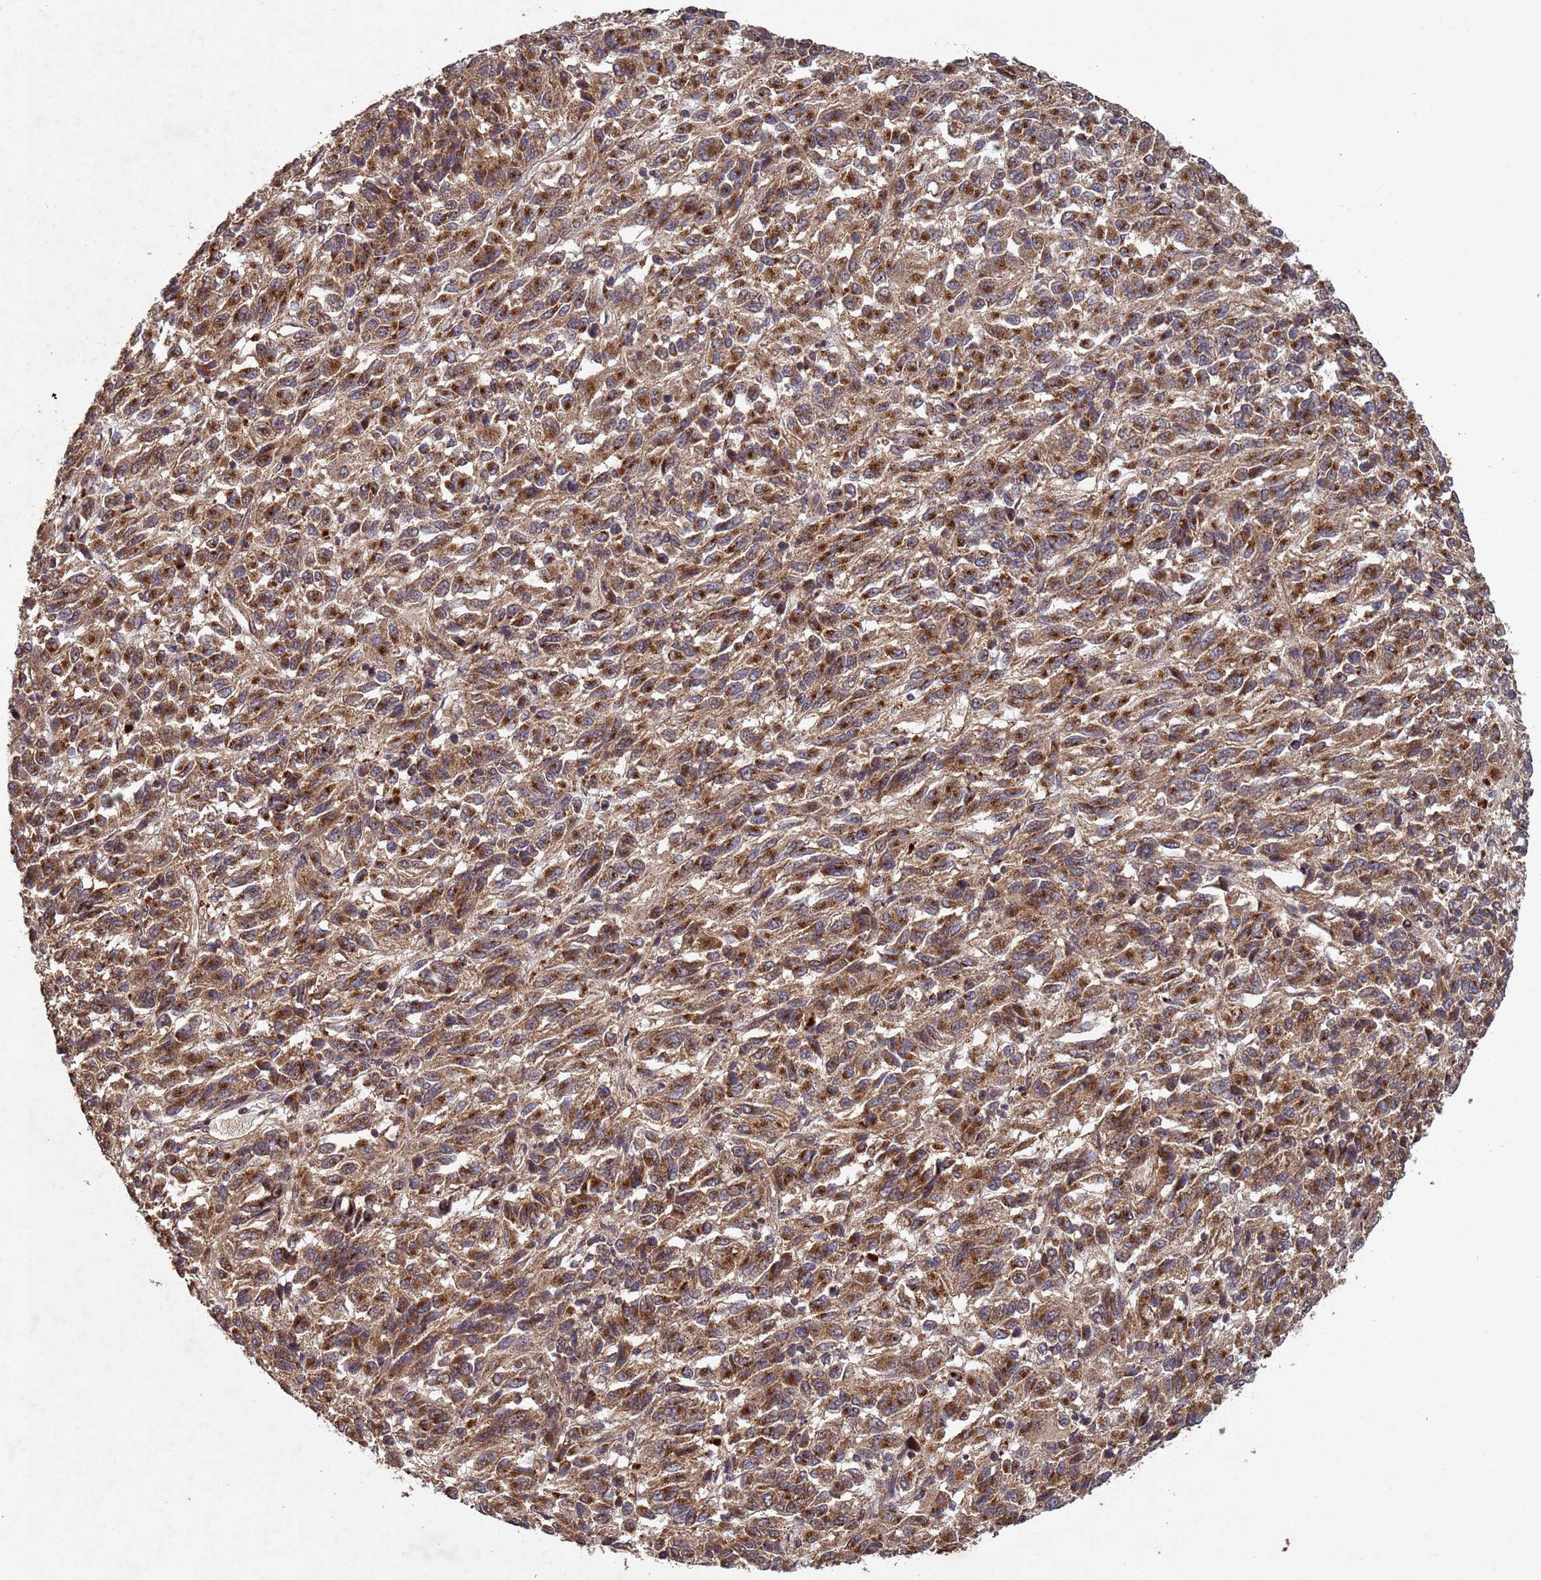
{"staining": {"intensity": "strong", "quantity": ">75%", "location": "cytoplasmic/membranous"}, "tissue": "melanoma", "cell_type": "Tumor cells", "image_type": "cancer", "snomed": [{"axis": "morphology", "description": "Malignant melanoma, Metastatic site"}, {"axis": "topography", "description": "Lung"}], "caption": "The immunohistochemical stain labels strong cytoplasmic/membranous positivity in tumor cells of melanoma tissue.", "gene": "FASTKD1", "patient": {"sex": "male", "age": 64}}